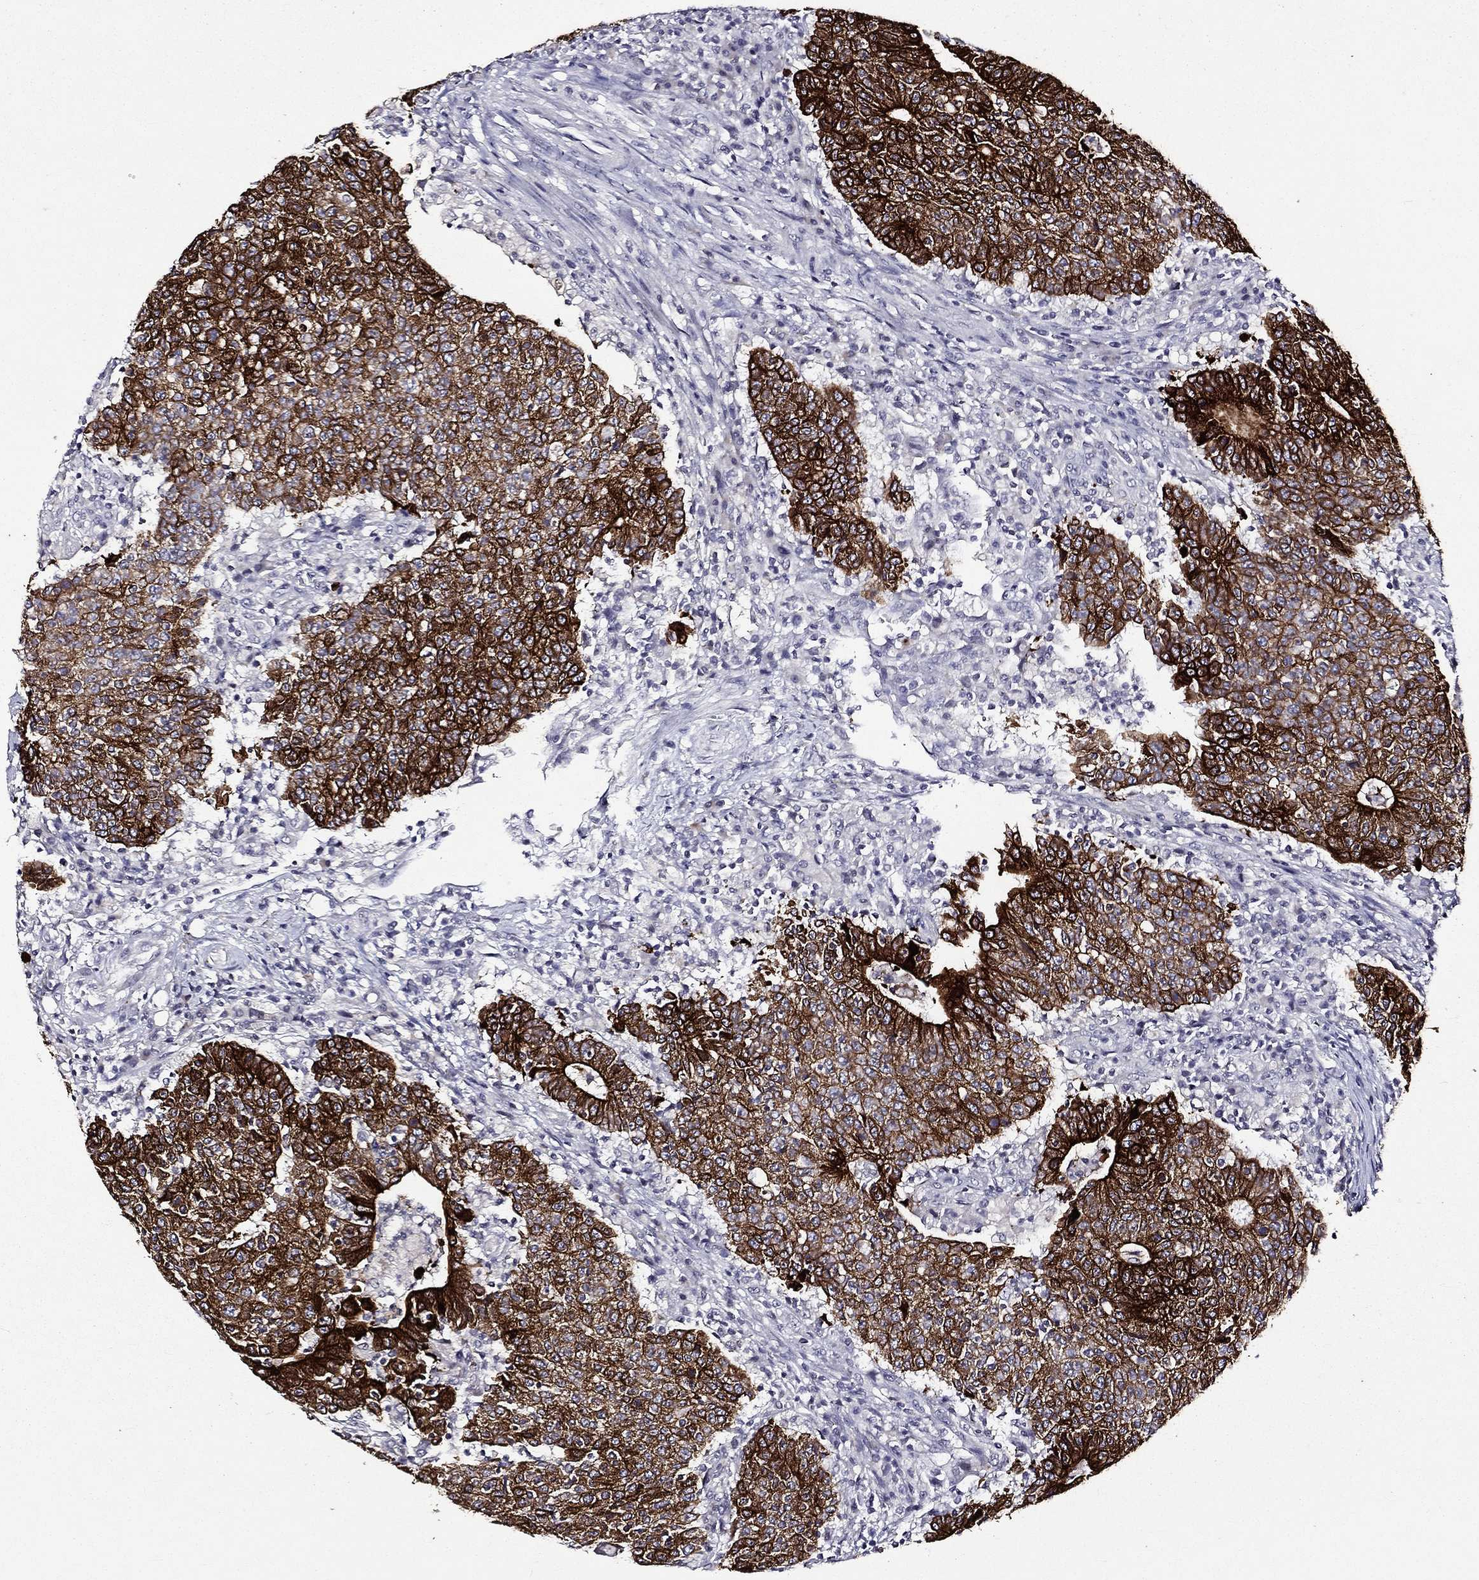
{"staining": {"intensity": "strong", "quantity": ">75%", "location": "cytoplasmic/membranous"}, "tissue": "colorectal cancer", "cell_type": "Tumor cells", "image_type": "cancer", "snomed": [{"axis": "morphology", "description": "Adenocarcinoma, NOS"}, {"axis": "topography", "description": "Colon"}], "caption": "Immunohistochemical staining of adenocarcinoma (colorectal) demonstrates high levels of strong cytoplasmic/membranous protein expression in about >75% of tumor cells.", "gene": "KRT7", "patient": {"sex": "female", "age": 75}}